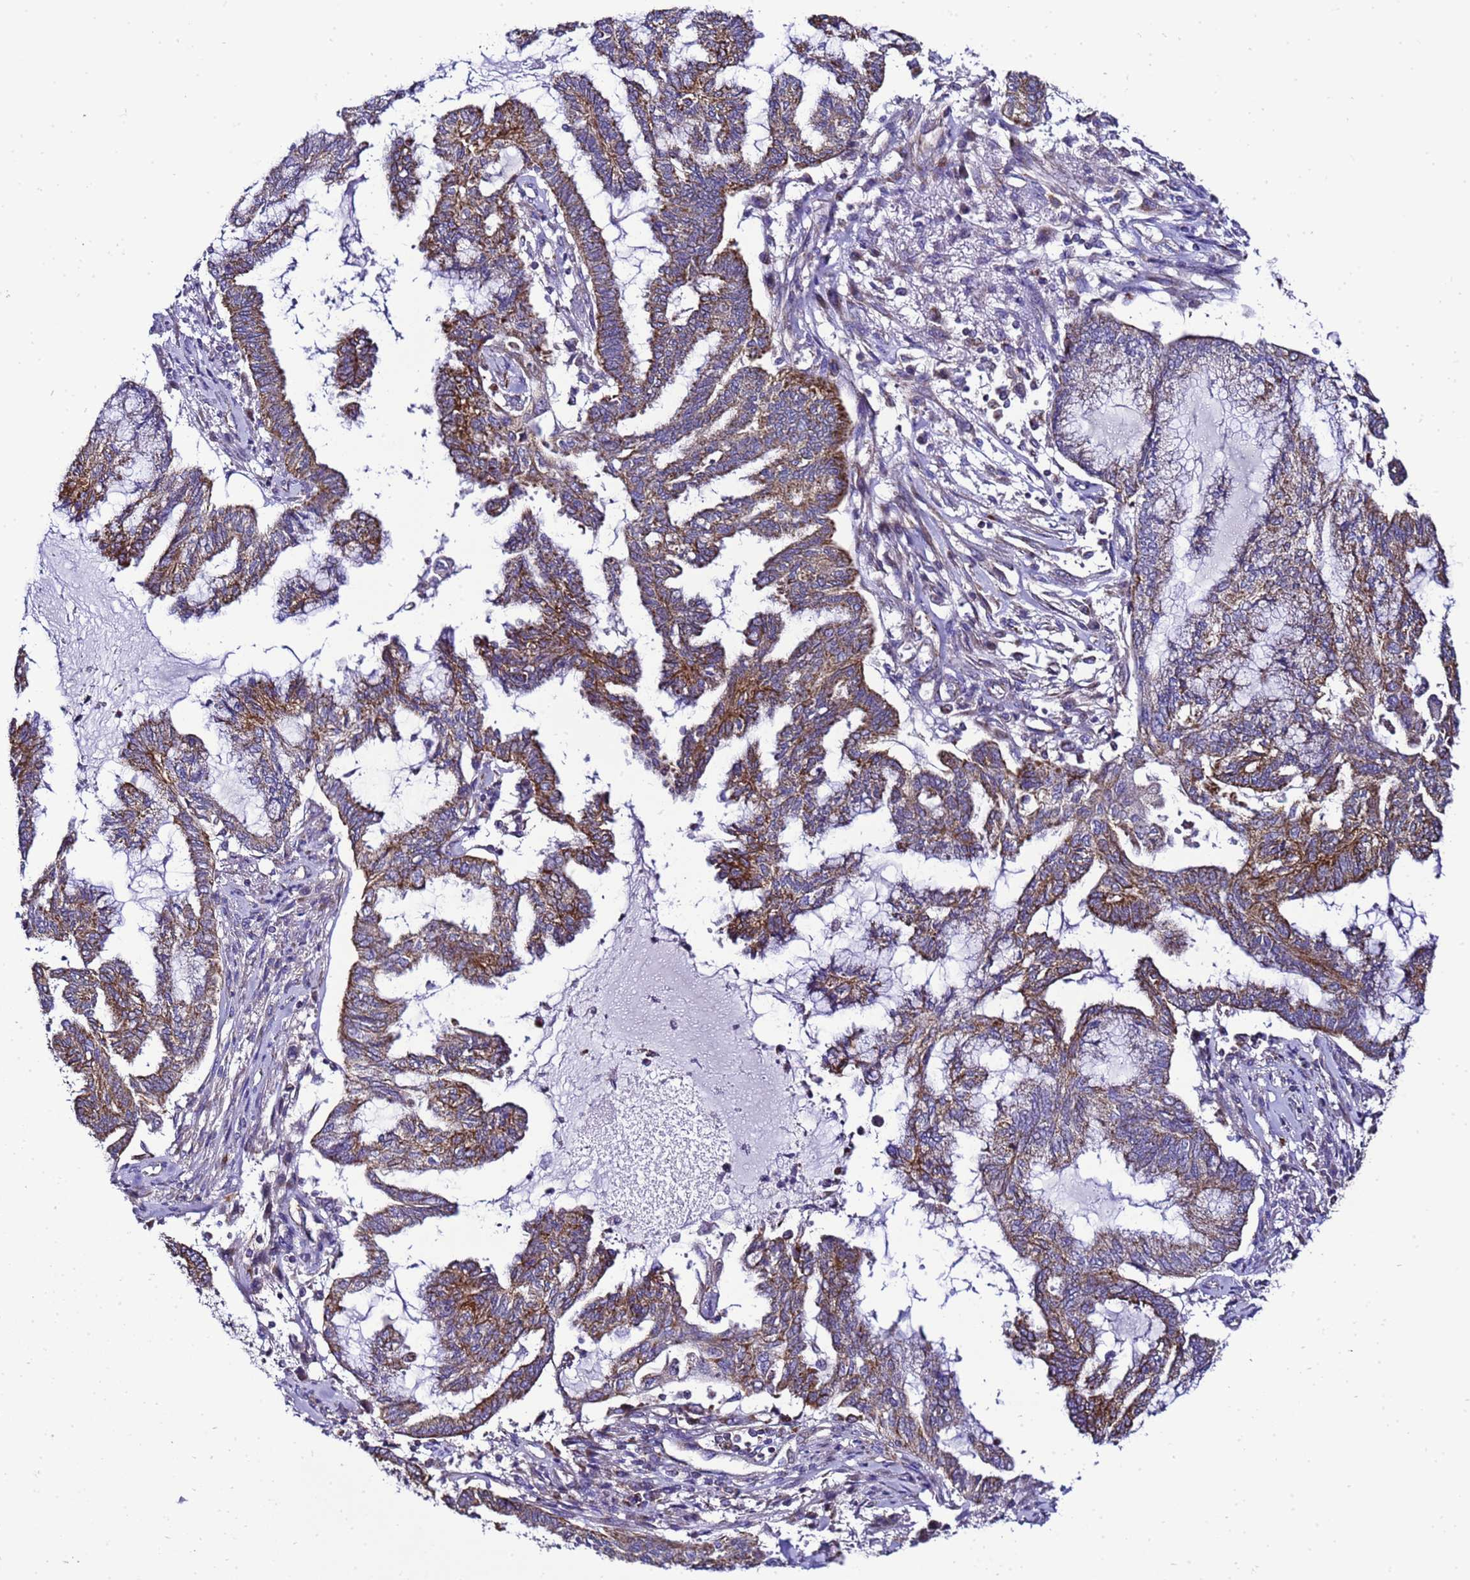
{"staining": {"intensity": "moderate", "quantity": ">75%", "location": "cytoplasmic/membranous"}, "tissue": "endometrial cancer", "cell_type": "Tumor cells", "image_type": "cancer", "snomed": [{"axis": "morphology", "description": "Adenocarcinoma, NOS"}, {"axis": "topography", "description": "Endometrium"}], "caption": "Endometrial cancer stained with a brown dye demonstrates moderate cytoplasmic/membranous positive staining in about >75% of tumor cells.", "gene": "HIGD2A", "patient": {"sex": "female", "age": 86}}